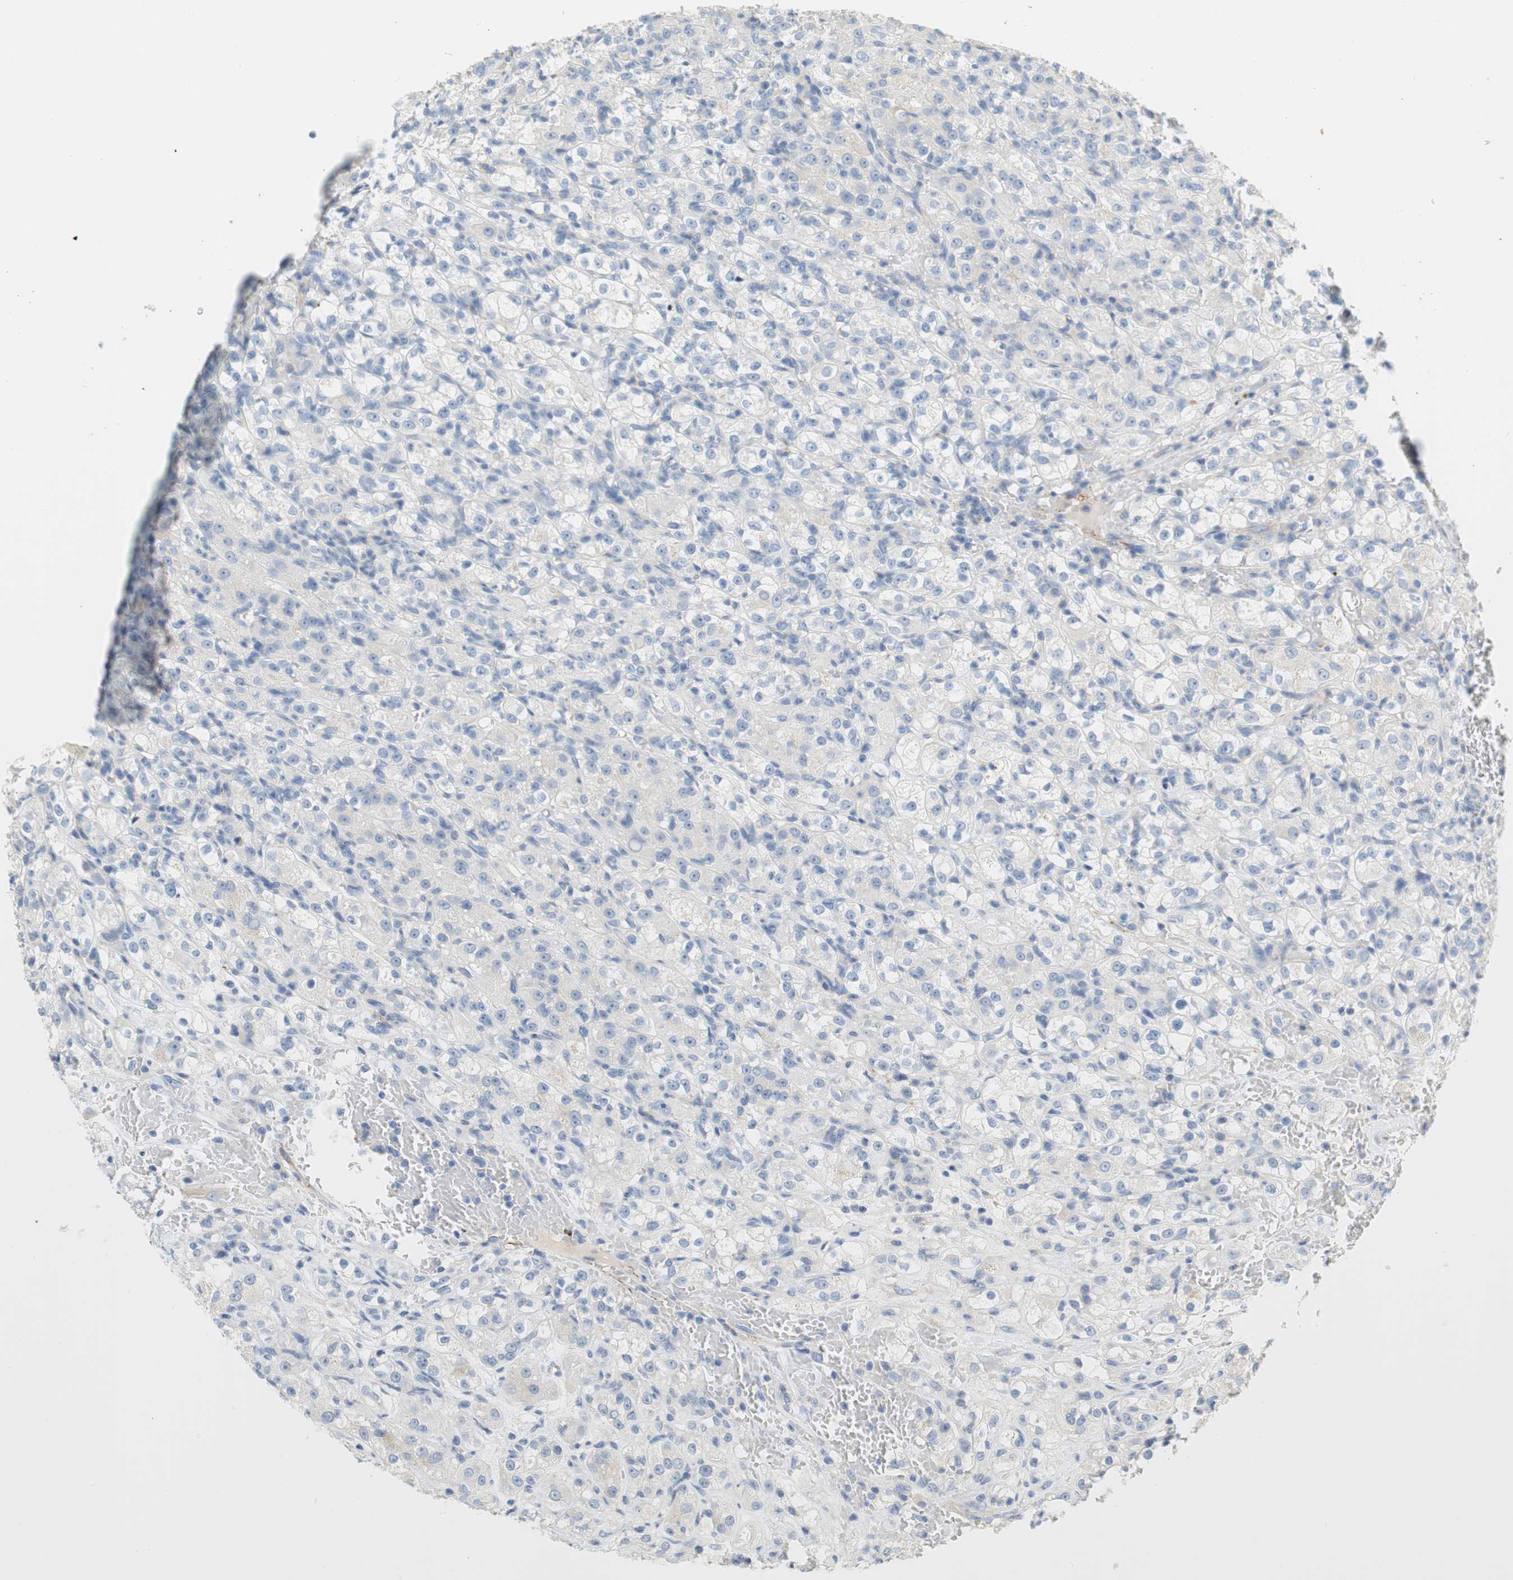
{"staining": {"intensity": "negative", "quantity": "none", "location": "none"}, "tissue": "renal cancer", "cell_type": "Tumor cells", "image_type": "cancer", "snomed": [{"axis": "morphology", "description": "Normal tissue, NOS"}, {"axis": "morphology", "description": "Adenocarcinoma, NOS"}, {"axis": "topography", "description": "Kidney"}], "caption": "Tumor cells are negative for protein expression in human adenocarcinoma (renal). The staining is performed using DAB brown chromogen with nuclei counter-stained in using hematoxylin.", "gene": "CCM2L", "patient": {"sex": "male", "age": 61}}